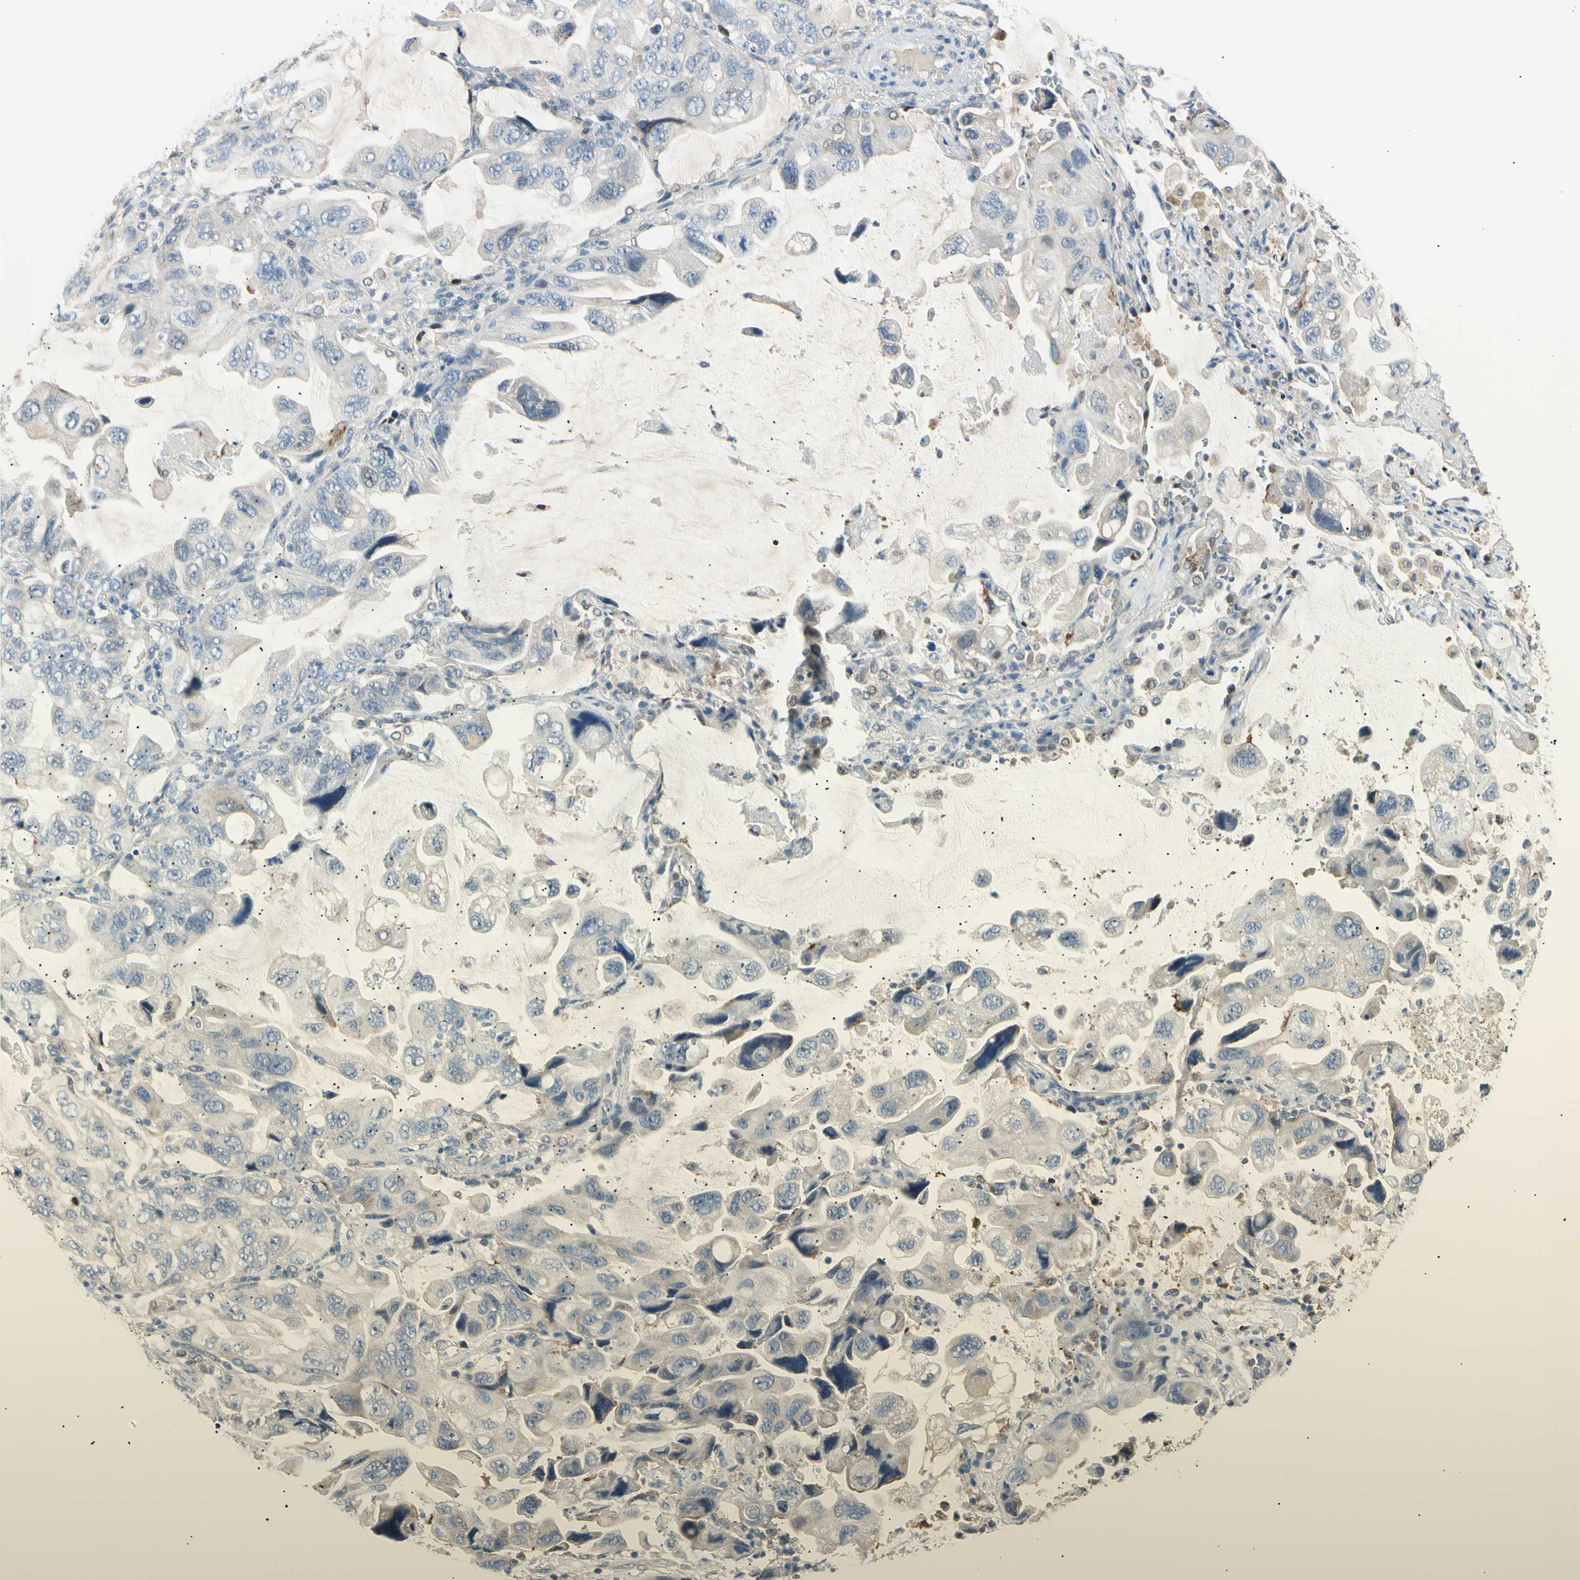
{"staining": {"intensity": "negative", "quantity": "none", "location": "none"}, "tissue": "lung cancer", "cell_type": "Tumor cells", "image_type": "cancer", "snomed": [{"axis": "morphology", "description": "Squamous cell carcinoma, NOS"}, {"axis": "topography", "description": "Lung"}], "caption": "Immunohistochemistry histopathology image of lung squamous cell carcinoma stained for a protein (brown), which exhibits no staining in tumor cells.", "gene": "LHPP", "patient": {"sex": "female", "age": 73}}